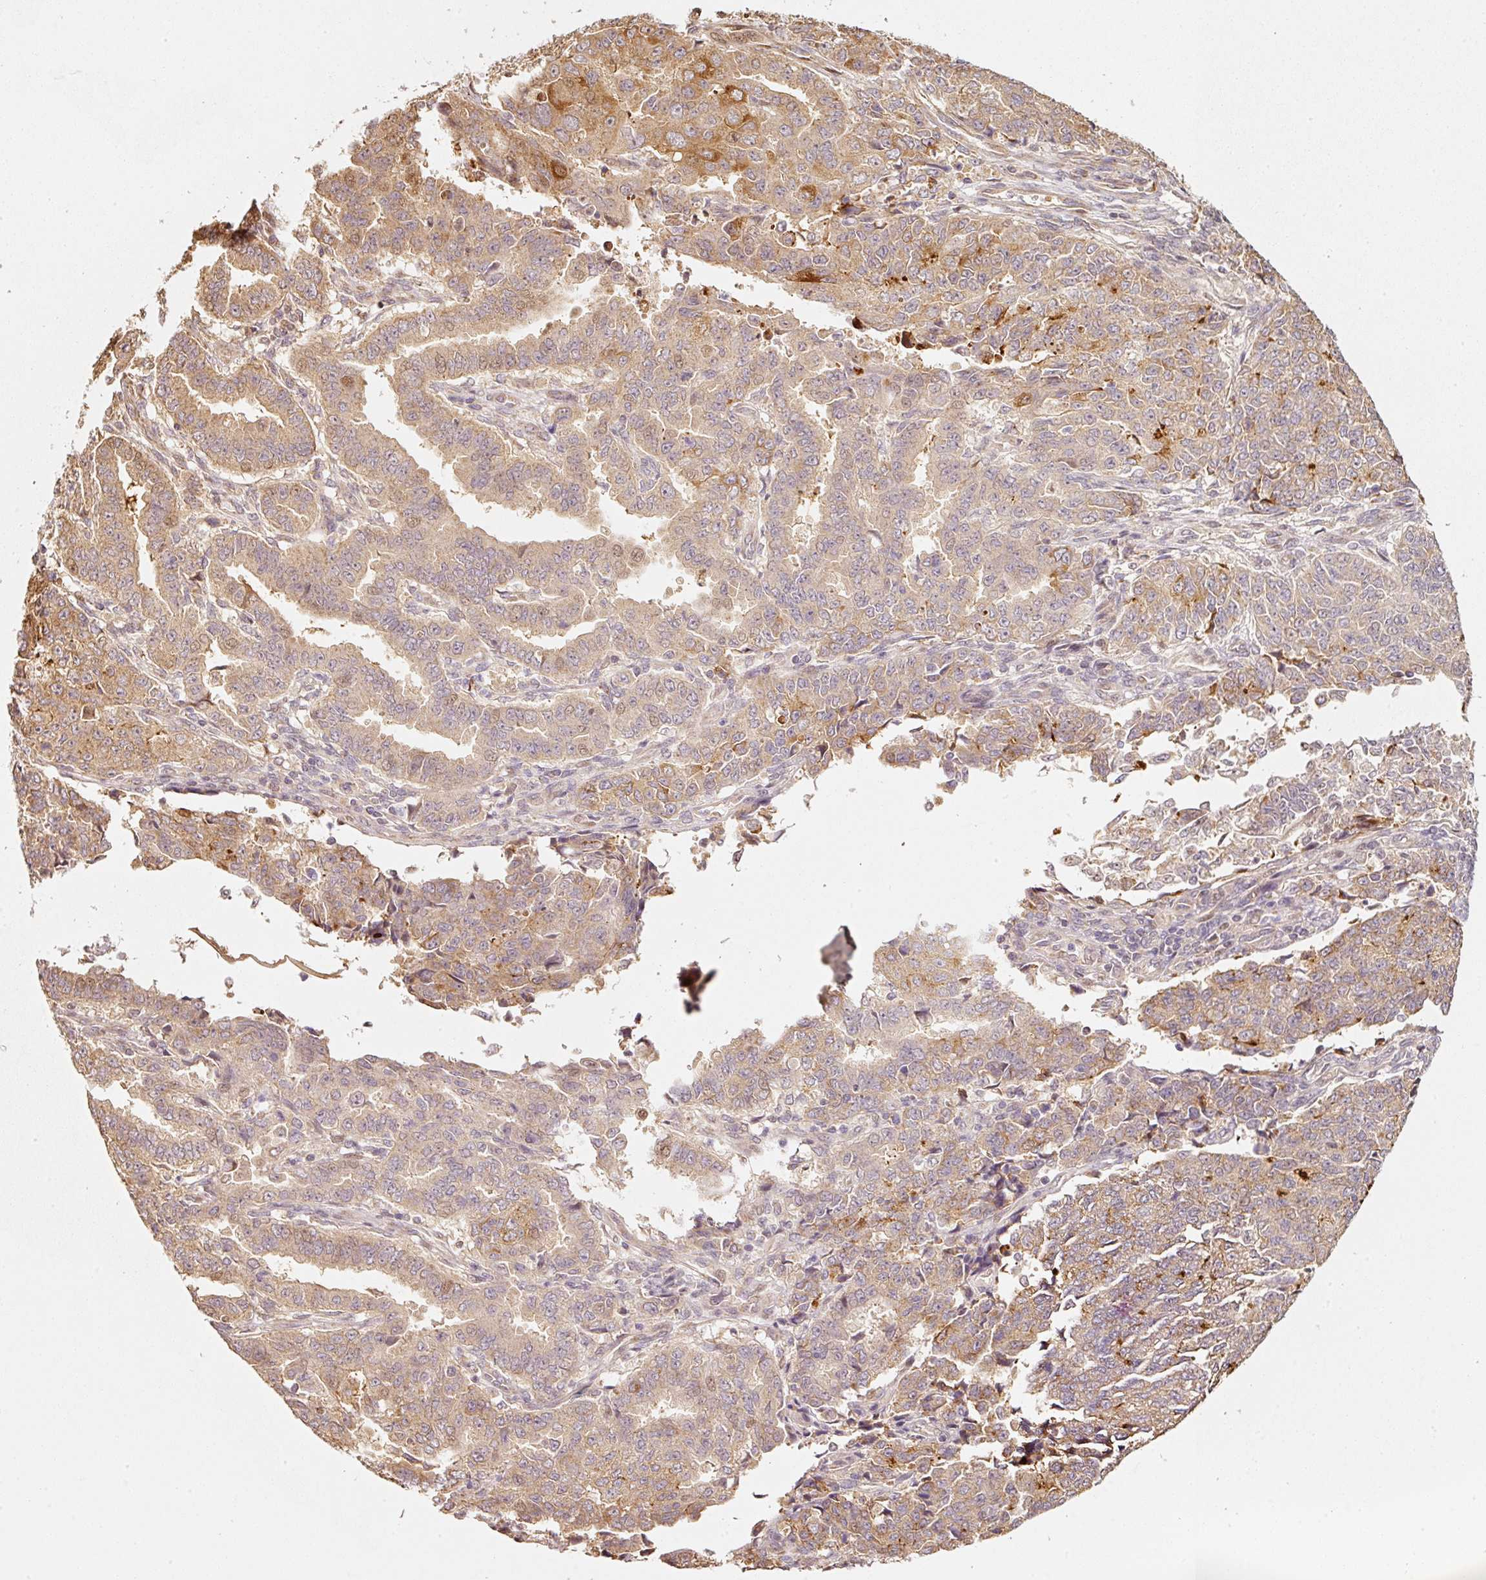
{"staining": {"intensity": "moderate", "quantity": "<25%", "location": "cytoplasmic/membranous"}, "tissue": "endometrial cancer", "cell_type": "Tumor cells", "image_type": "cancer", "snomed": [{"axis": "morphology", "description": "Adenocarcinoma, NOS"}, {"axis": "topography", "description": "Endometrium"}], "caption": "Tumor cells display low levels of moderate cytoplasmic/membranous expression in about <25% of cells in endometrial cancer (adenocarcinoma). Immunohistochemistry (ihc) stains the protein in brown and the nuclei are stained blue.", "gene": "RAB35", "patient": {"sex": "female", "age": 50}}